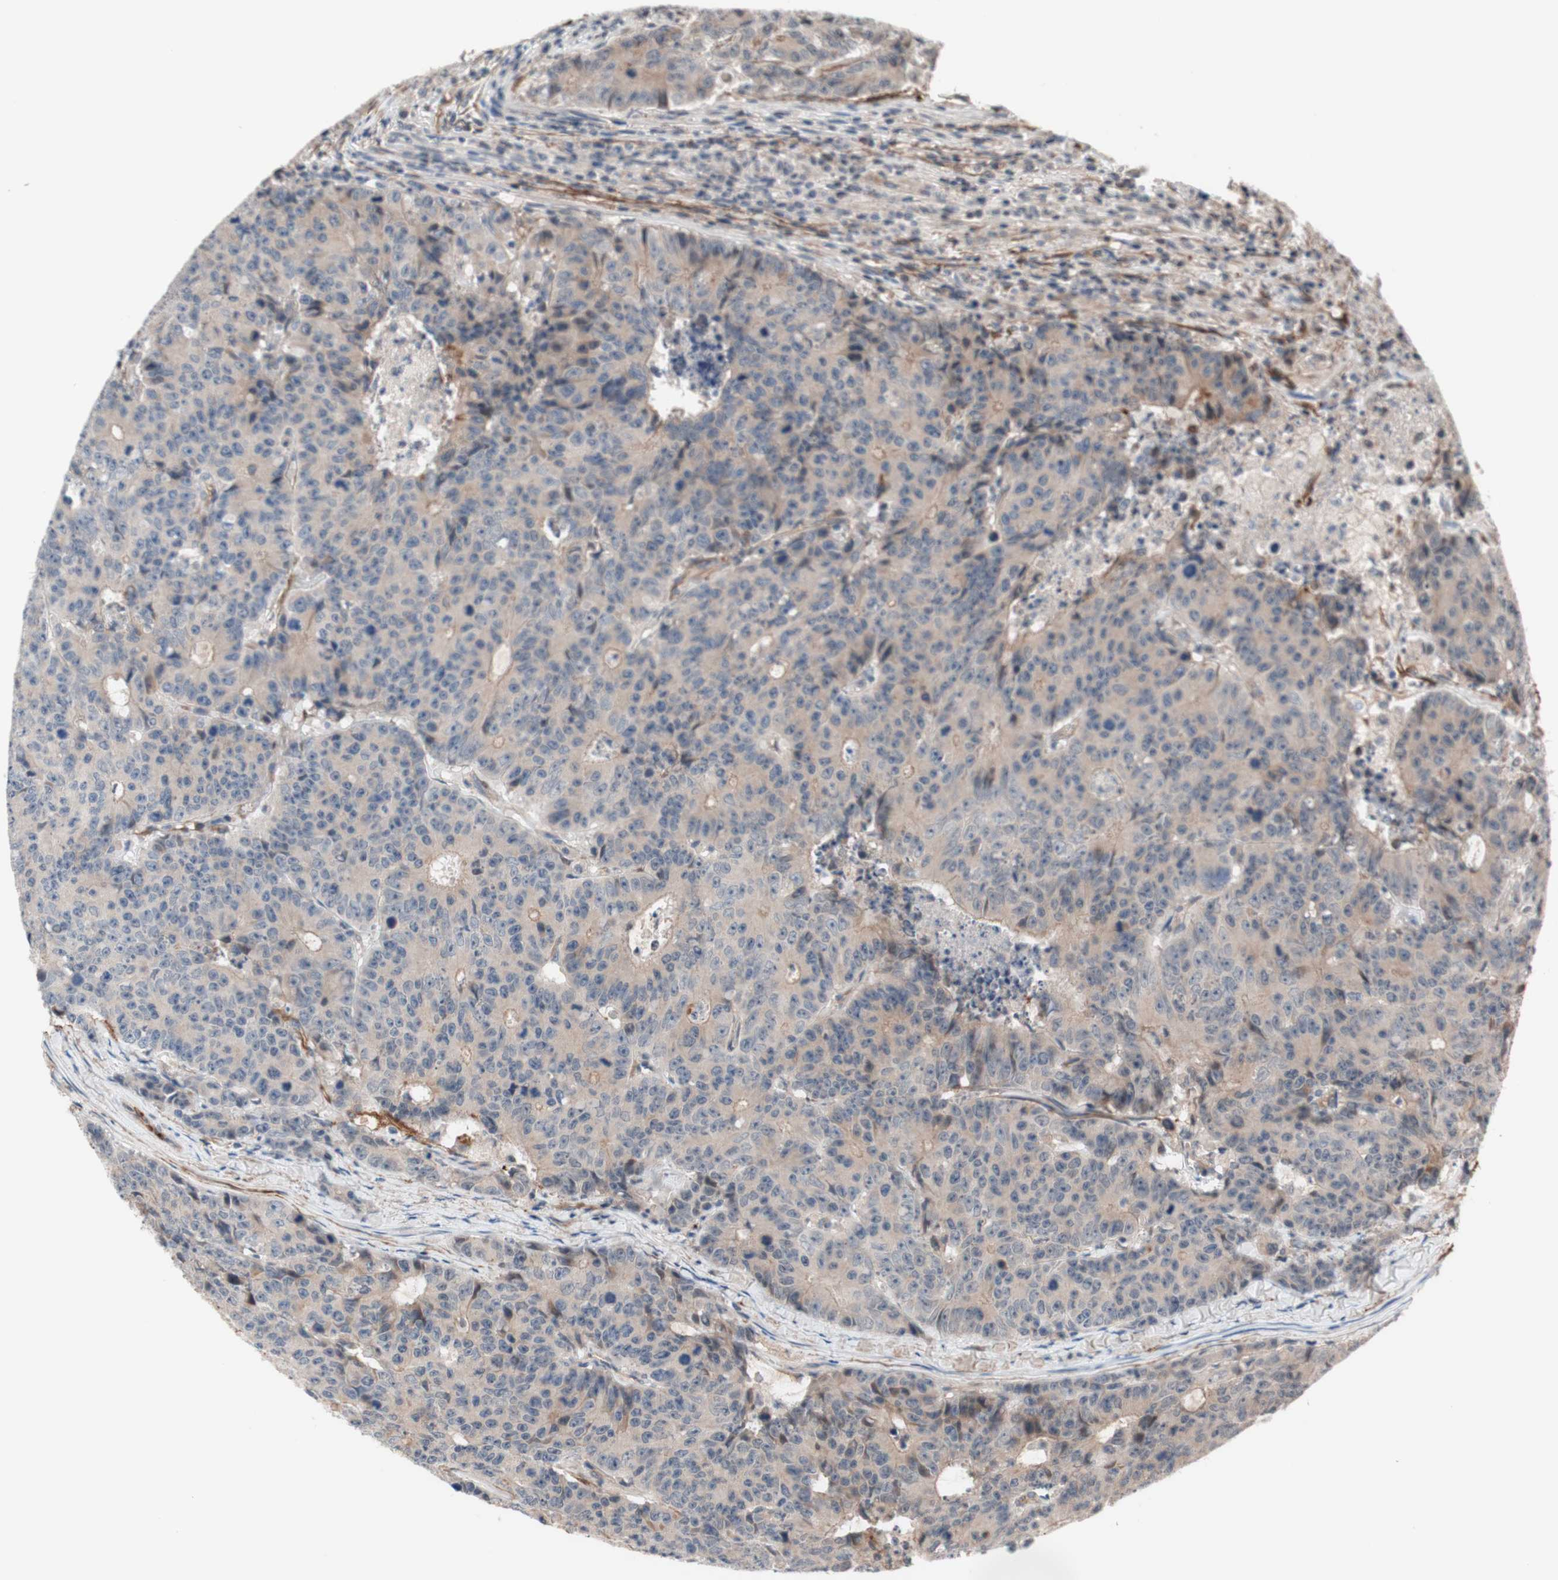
{"staining": {"intensity": "weak", "quantity": ">75%", "location": "cytoplasmic/membranous"}, "tissue": "colorectal cancer", "cell_type": "Tumor cells", "image_type": "cancer", "snomed": [{"axis": "morphology", "description": "Adenocarcinoma, NOS"}, {"axis": "topography", "description": "Colon"}], "caption": "Brown immunohistochemical staining in human adenocarcinoma (colorectal) demonstrates weak cytoplasmic/membranous expression in approximately >75% of tumor cells. The protein of interest is shown in brown color, while the nuclei are stained blue.", "gene": "CD55", "patient": {"sex": "female", "age": 86}}